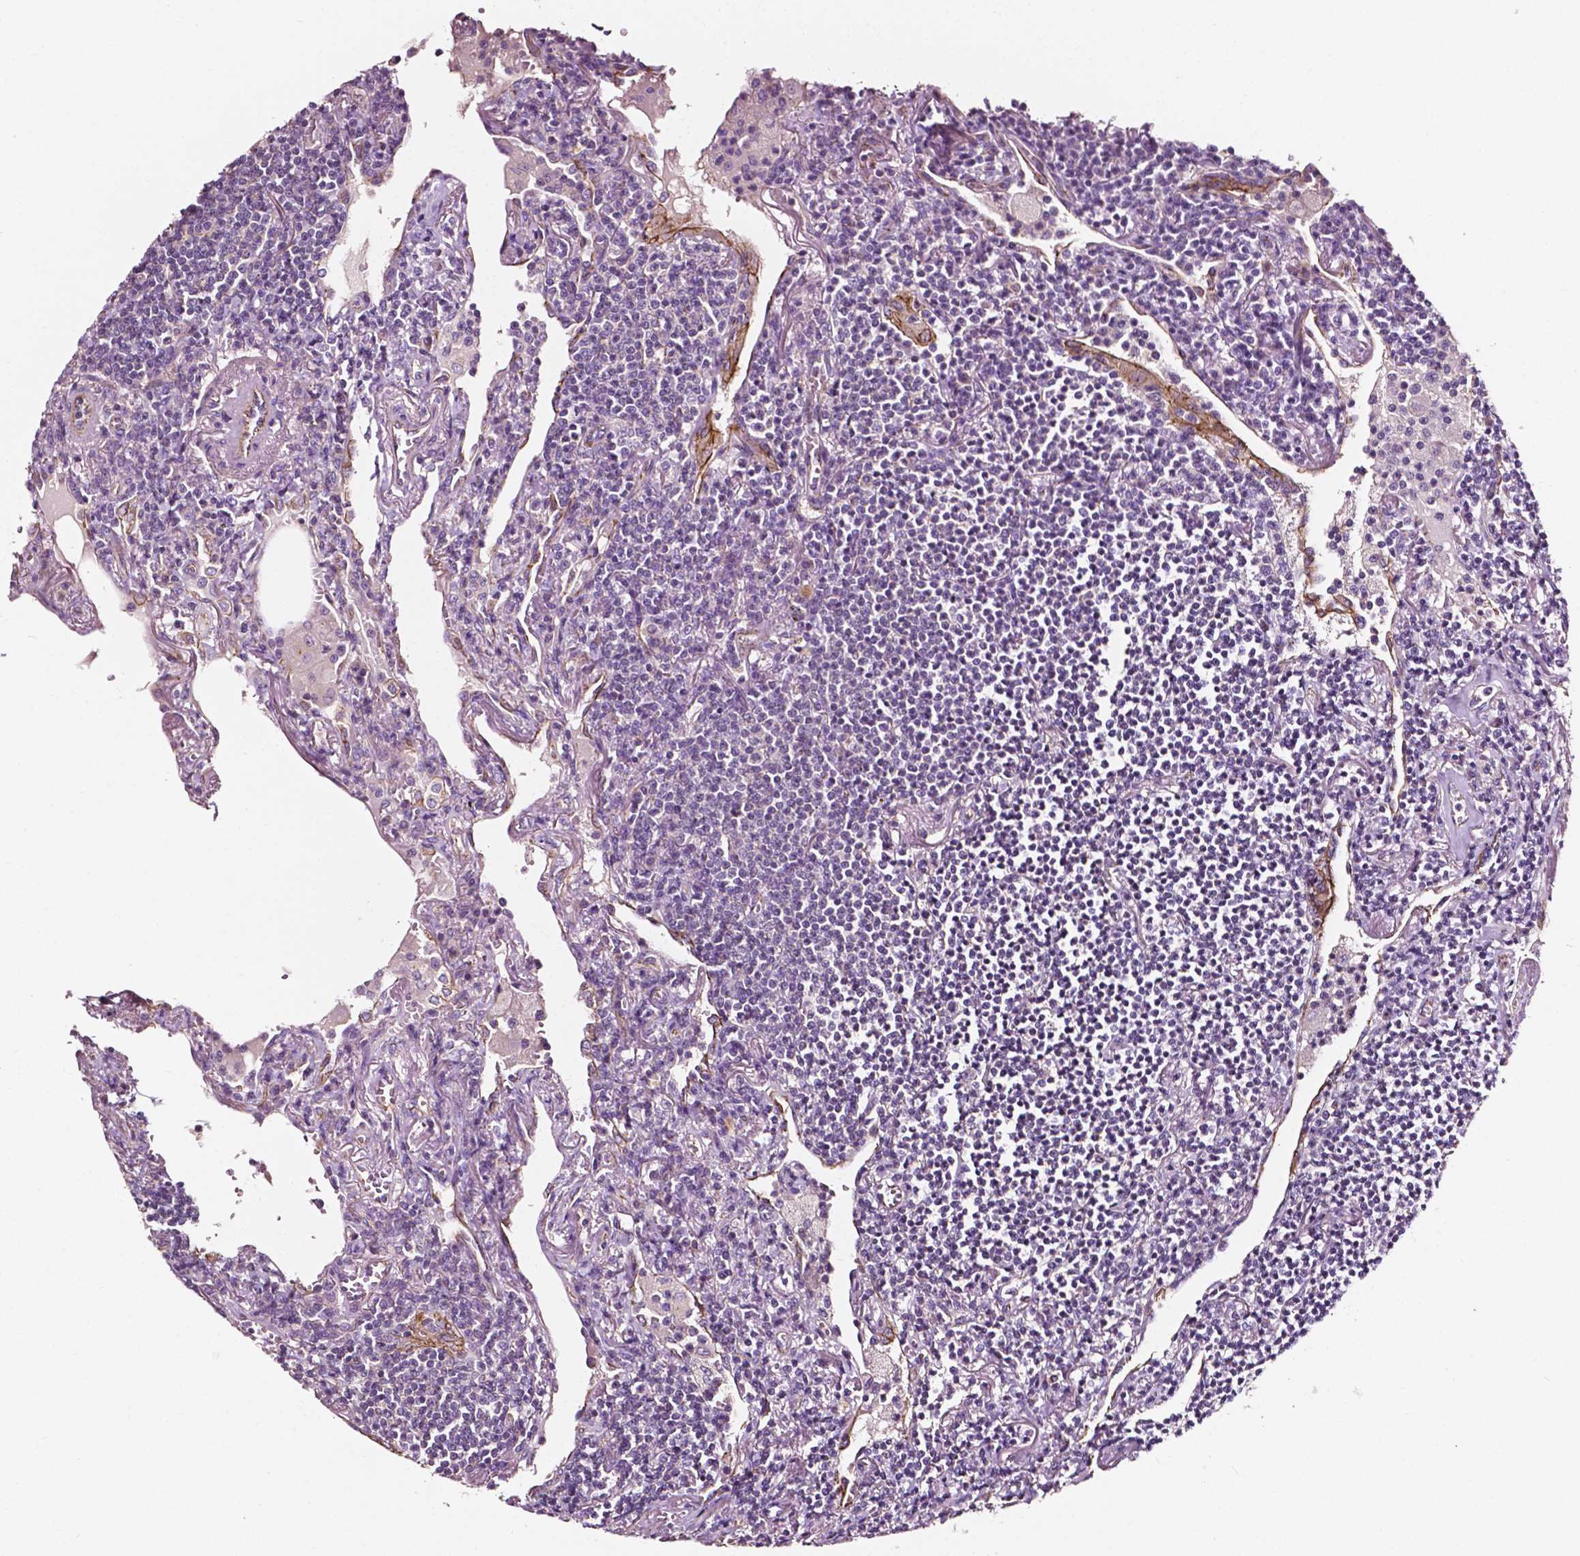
{"staining": {"intensity": "negative", "quantity": "none", "location": "none"}, "tissue": "lymphoma", "cell_type": "Tumor cells", "image_type": "cancer", "snomed": [{"axis": "morphology", "description": "Malignant lymphoma, non-Hodgkin's type, Low grade"}, {"axis": "topography", "description": "Lung"}], "caption": "Immunohistochemistry of low-grade malignant lymphoma, non-Hodgkin's type exhibits no expression in tumor cells.", "gene": "ATG16L1", "patient": {"sex": "female", "age": 71}}